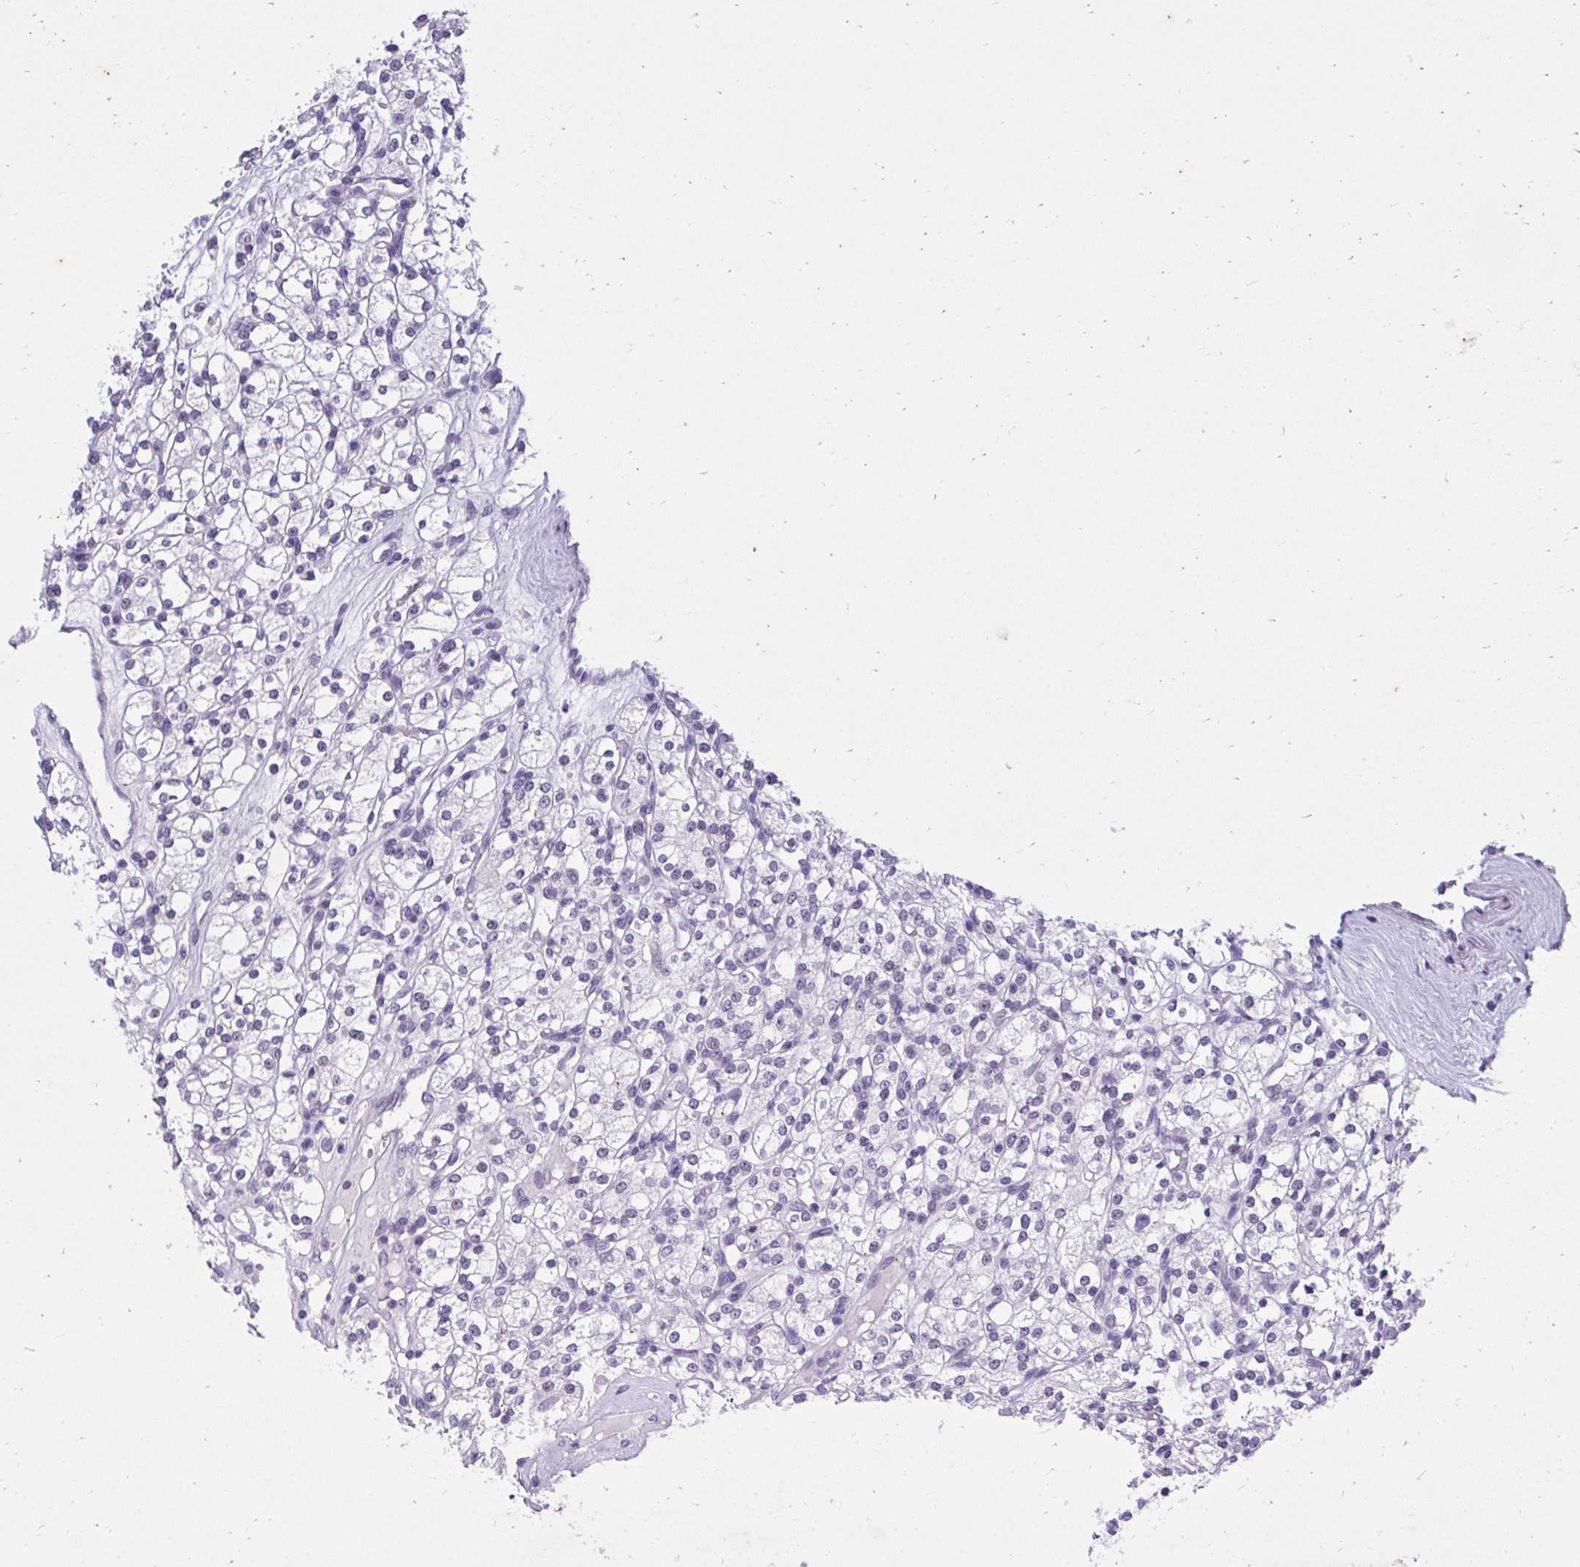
{"staining": {"intensity": "negative", "quantity": "none", "location": "none"}, "tissue": "renal cancer", "cell_type": "Tumor cells", "image_type": "cancer", "snomed": [{"axis": "morphology", "description": "Adenocarcinoma, NOS"}, {"axis": "topography", "description": "Kidney"}], "caption": "Adenocarcinoma (renal) was stained to show a protein in brown. There is no significant staining in tumor cells.", "gene": "KLK1", "patient": {"sex": "male", "age": 77}}